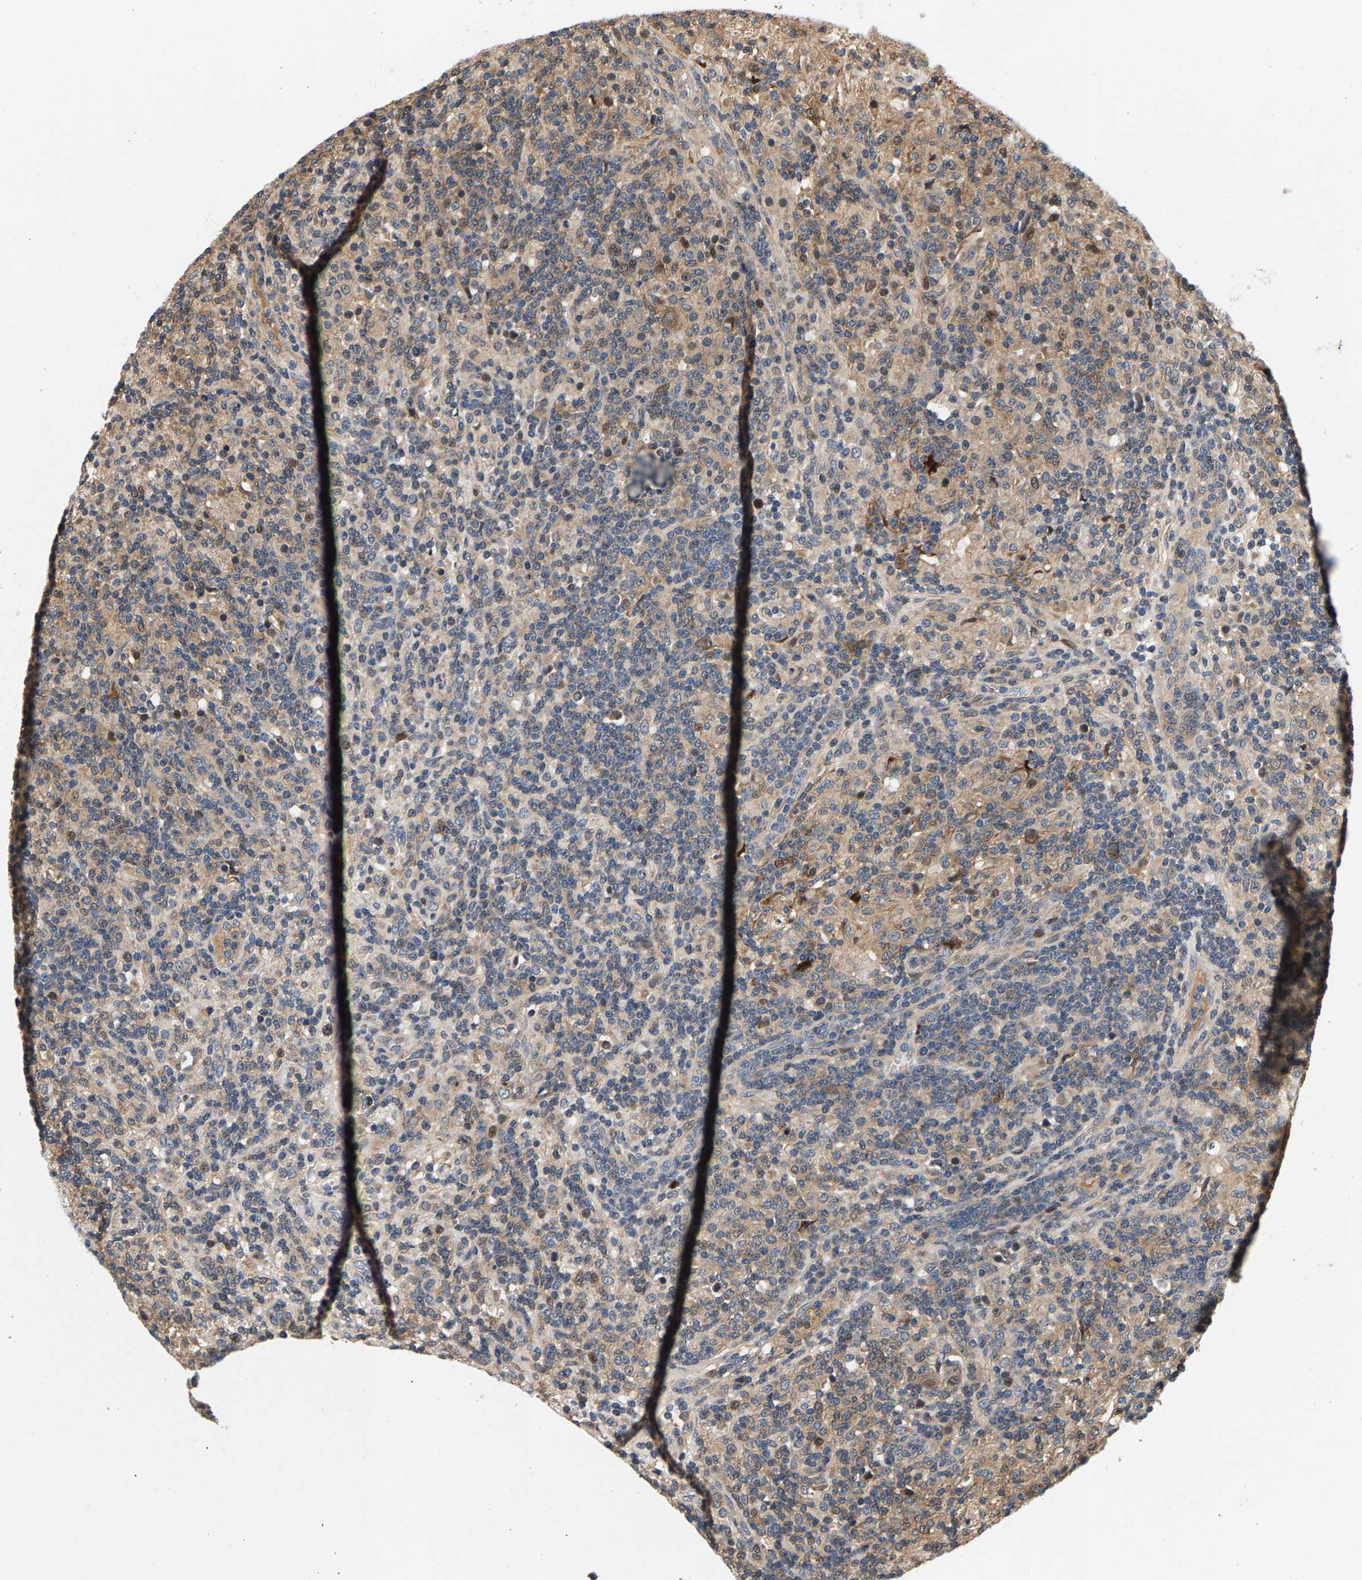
{"staining": {"intensity": "weak", "quantity": "<25%", "location": "cytoplasmic/membranous,nuclear"}, "tissue": "lymphoma", "cell_type": "Tumor cells", "image_type": "cancer", "snomed": [{"axis": "morphology", "description": "Hodgkin's disease, NOS"}, {"axis": "topography", "description": "Lymph node"}], "caption": "Lymphoma stained for a protein using IHC demonstrates no staining tumor cells.", "gene": "FAM78A", "patient": {"sex": "male", "age": 70}}